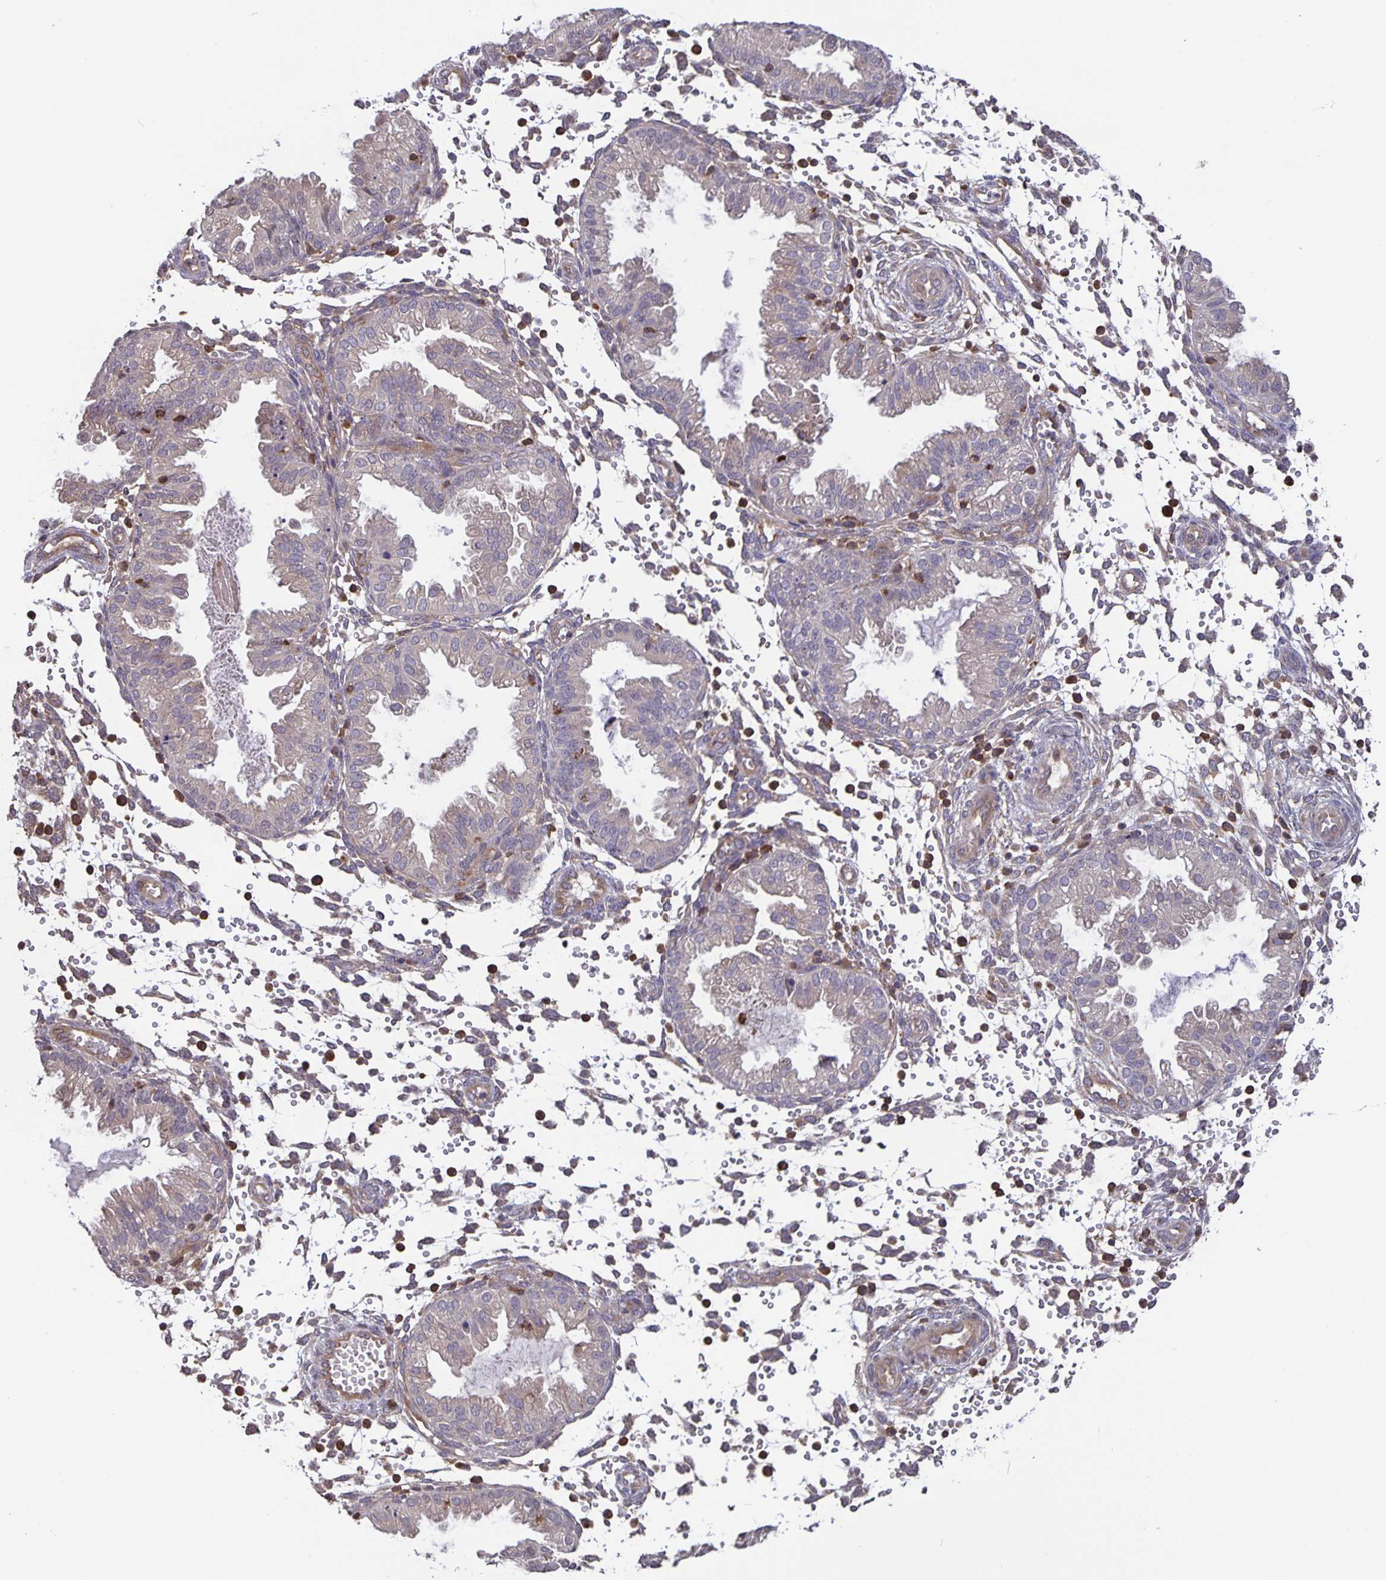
{"staining": {"intensity": "negative", "quantity": "none", "location": "none"}, "tissue": "endometrium", "cell_type": "Cells in endometrial stroma", "image_type": "normal", "snomed": [{"axis": "morphology", "description": "Normal tissue, NOS"}, {"axis": "topography", "description": "Endometrium"}], "caption": "A high-resolution histopathology image shows immunohistochemistry staining of normal endometrium, which reveals no significant expression in cells in endometrial stroma.", "gene": "FEM1C", "patient": {"sex": "female", "age": 33}}